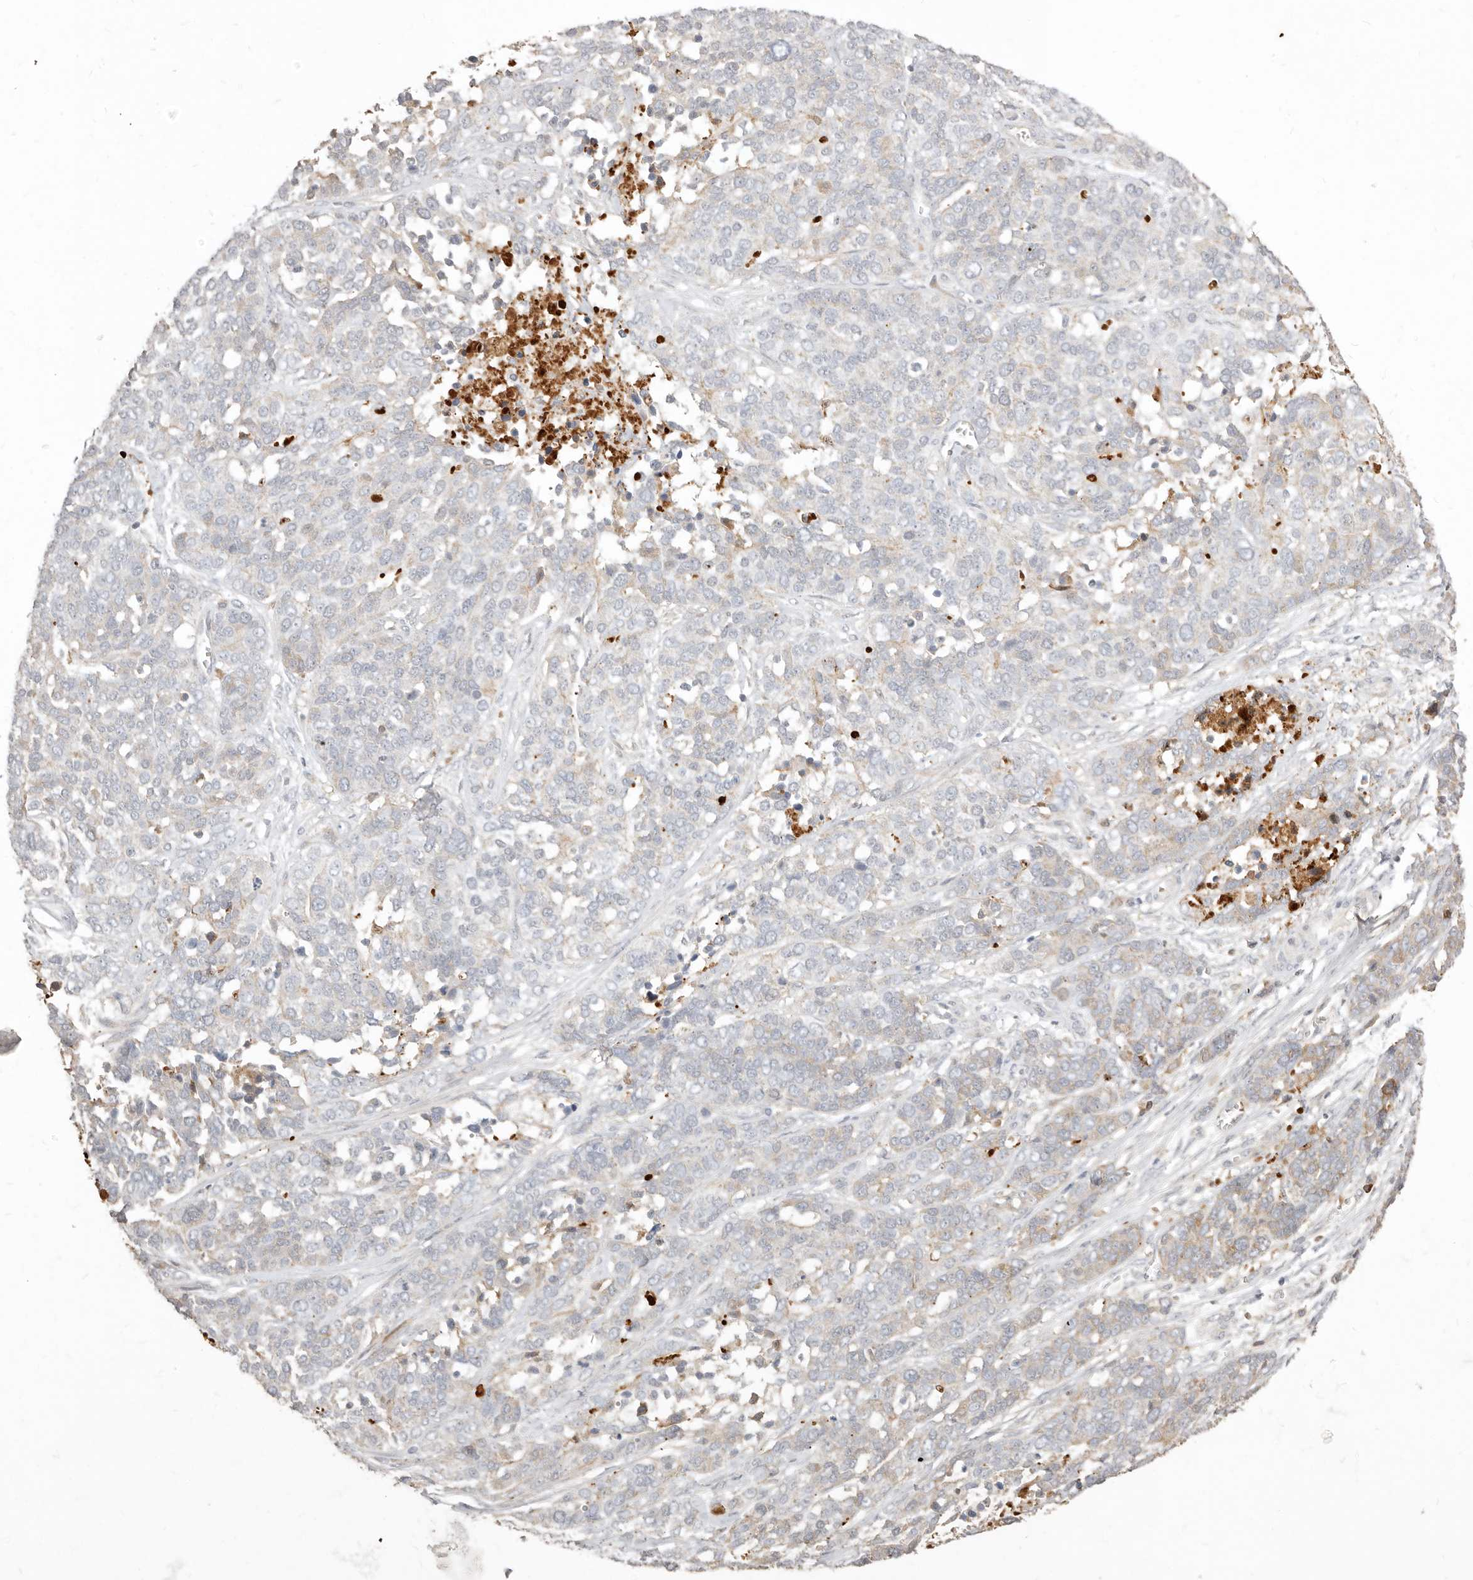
{"staining": {"intensity": "negative", "quantity": "none", "location": "none"}, "tissue": "ovarian cancer", "cell_type": "Tumor cells", "image_type": "cancer", "snomed": [{"axis": "morphology", "description": "Cystadenocarcinoma, serous, NOS"}, {"axis": "topography", "description": "Ovary"}], "caption": "Photomicrograph shows no protein expression in tumor cells of ovarian cancer (serous cystadenocarcinoma) tissue.", "gene": "MTFR2", "patient": {"sex": "female", "age": 44}}